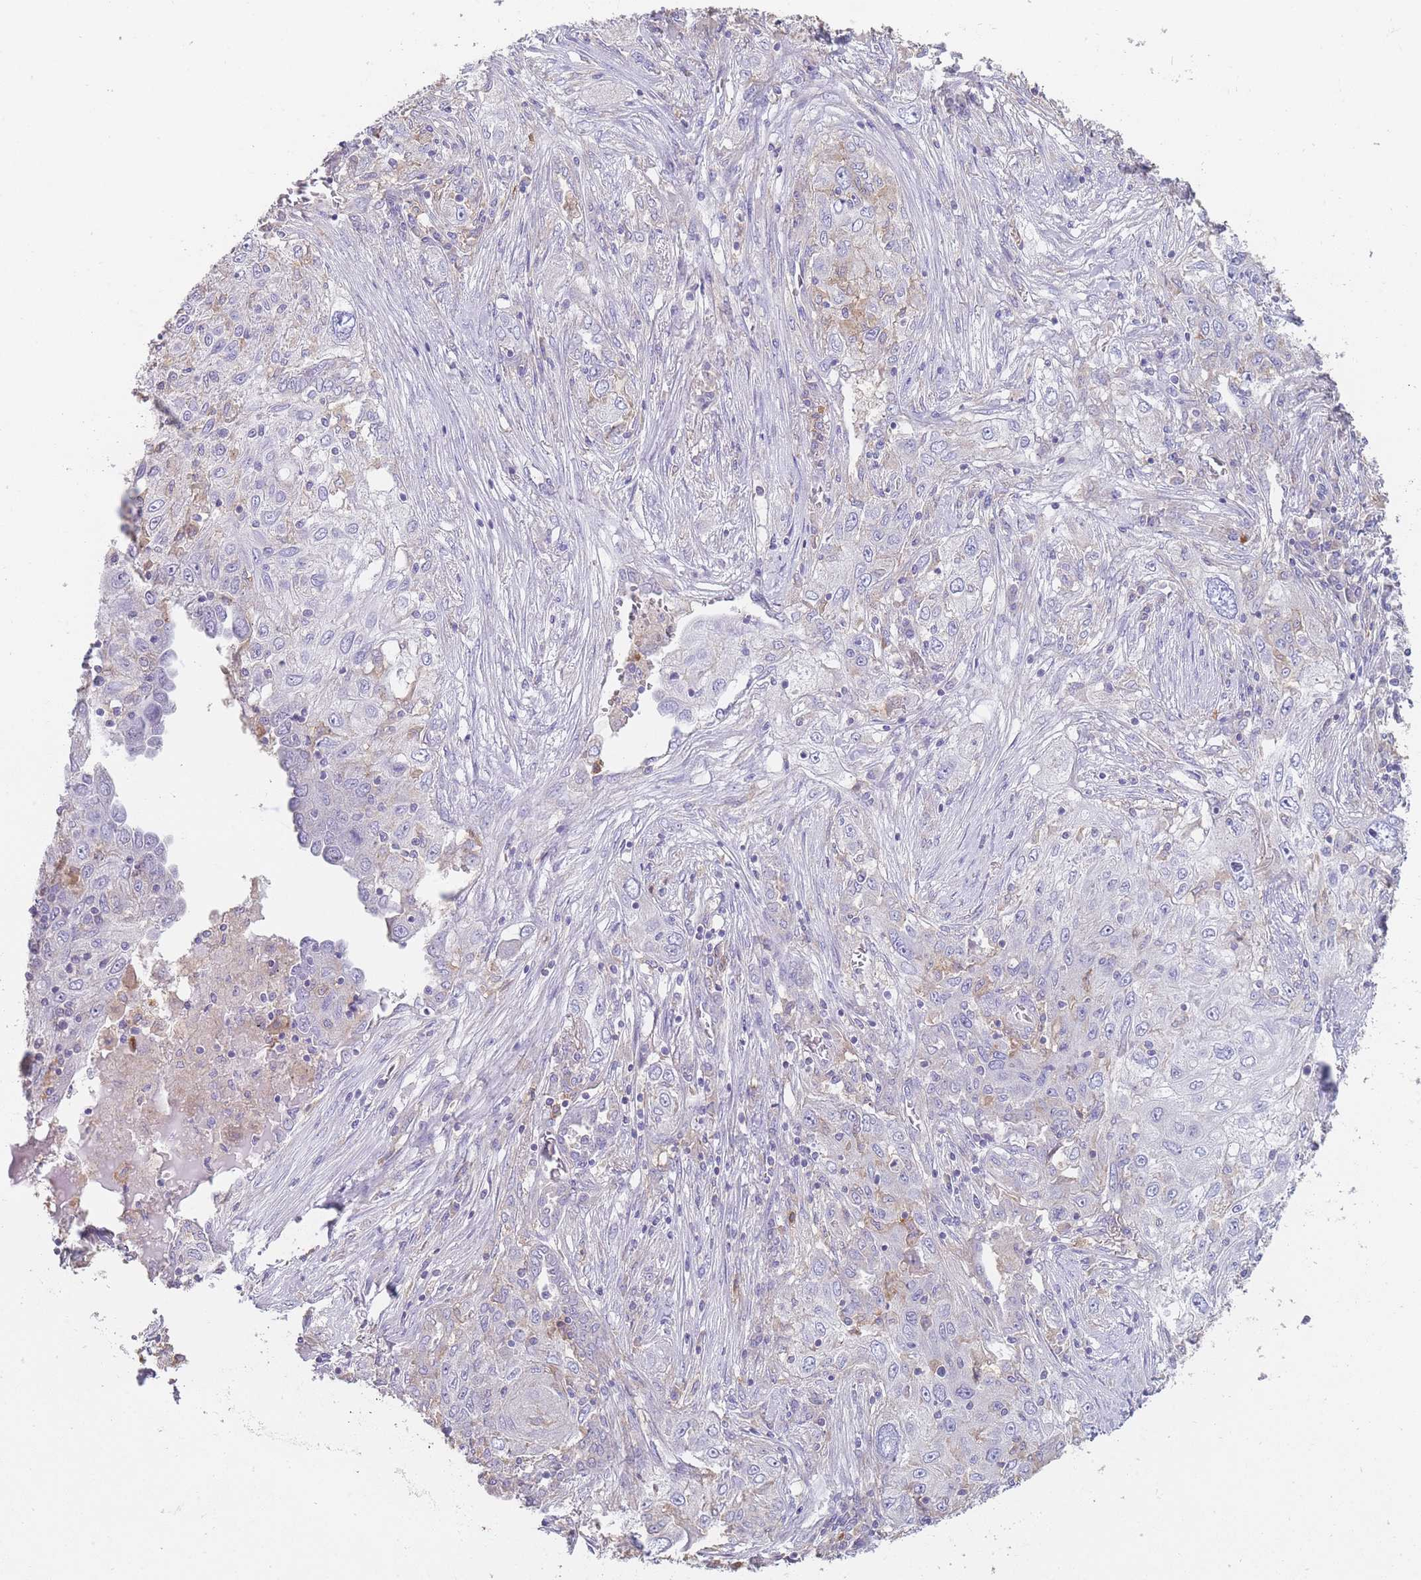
{"staining": {"intensity": "negative", "quantity": "none", "location": "none"}, "tissue": "lung cancer", "cell_type": "Tumor cells", "image_type": "cancer", "snomed": [{"axis": "morphology", "description": "Squamous cell carcinoma, NOS"}, {"axis": "topography", "description": "Lung"}], "caption": "The micrograph exhibits no significant staining in tumor cells of lung cancer.", "gene": "CLEC12A", "patient": {"sex": "female", "age": 69}}